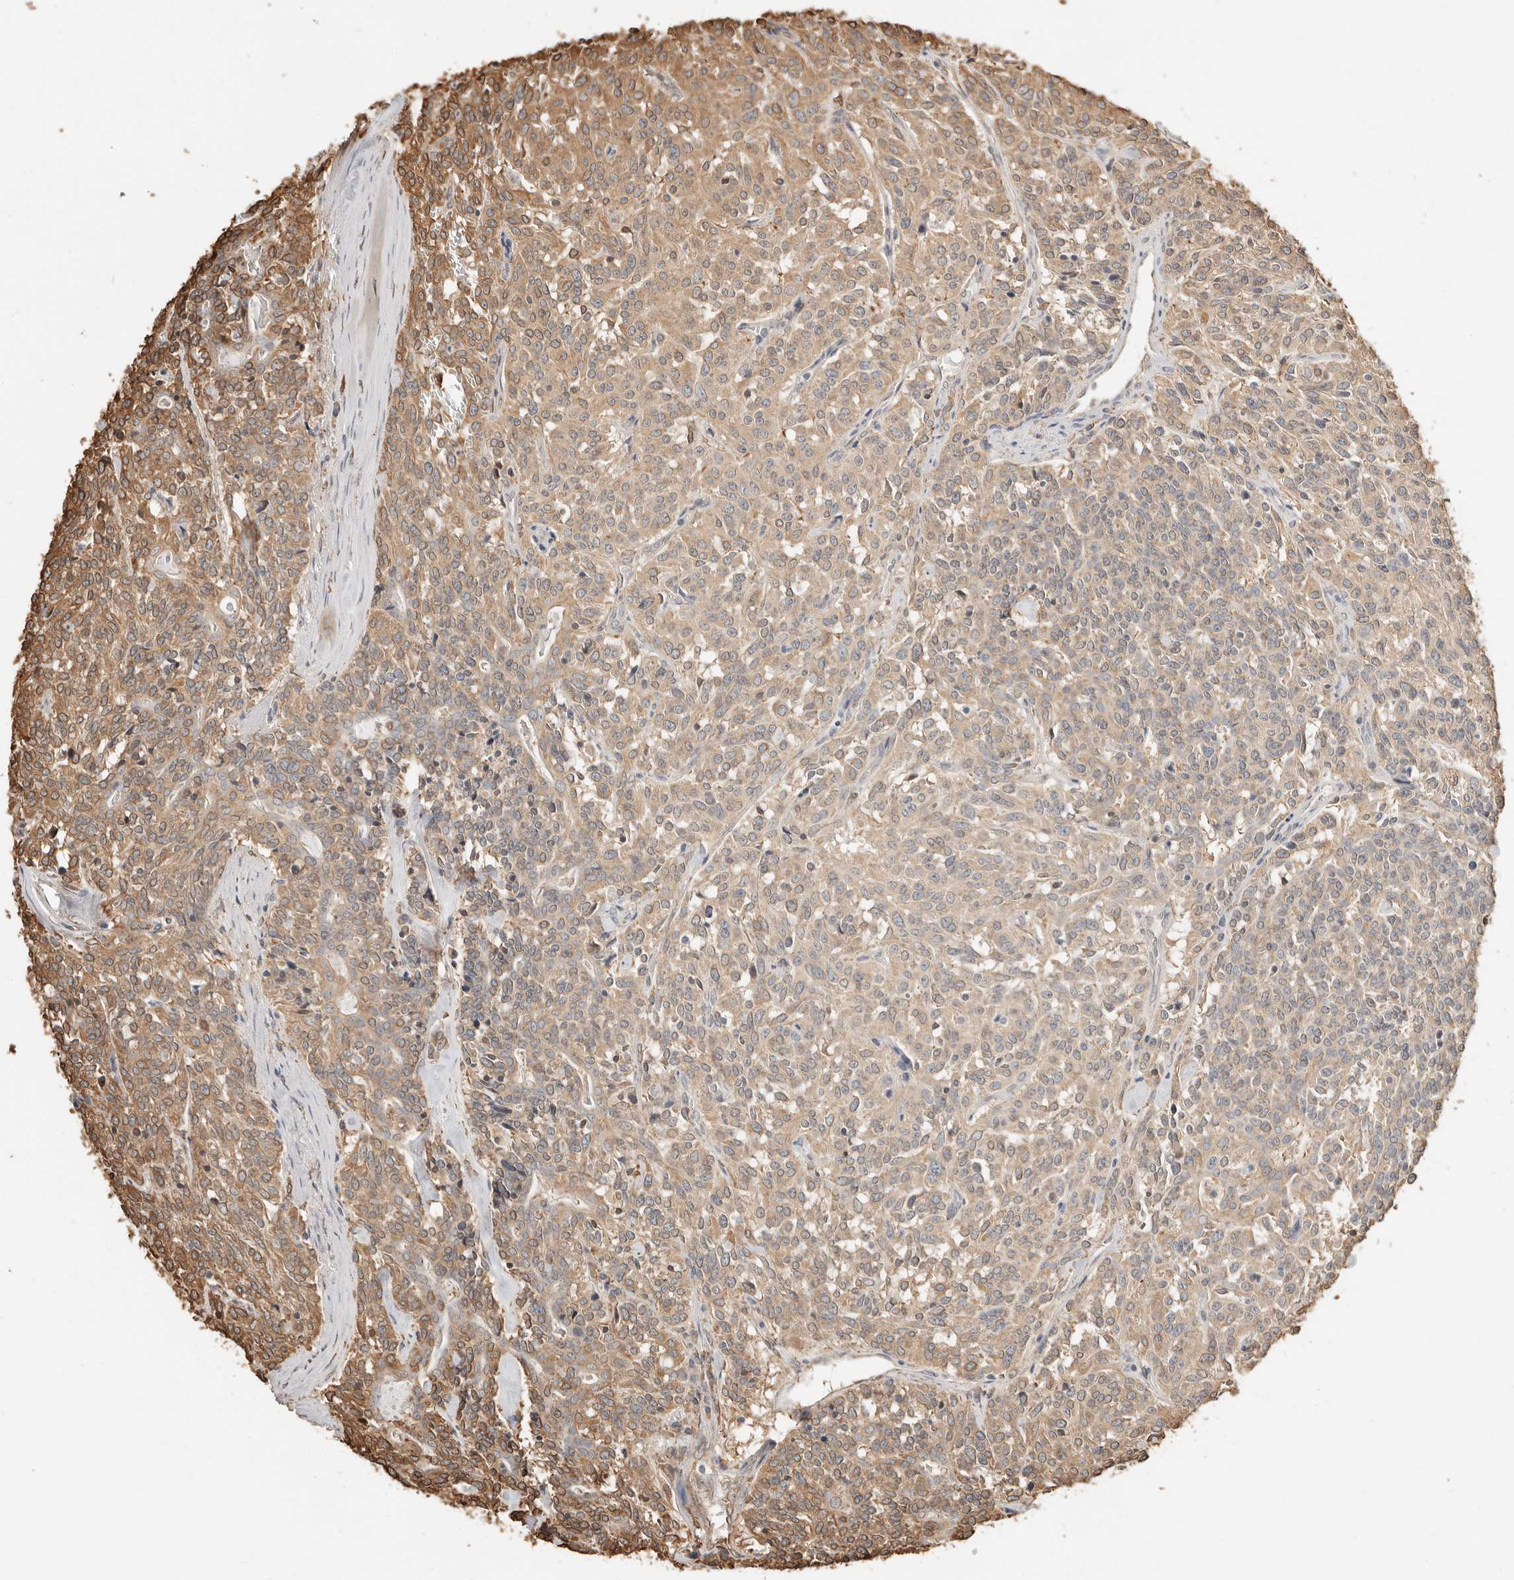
{"staining": {"intensity": "moderate", "quantity": ">75%", "location": "cytoplasmic/membranous"}, "tissue": "carcinoid", "cell_type": "Tumor cells", "image_type": "cancer", "snomed": [{"axis": "morphology", "description": "Carcinoid, malignant, NOS"}, {"axis": "topography", "description": "Lung"}], "caption": "Immunohistochemistry histopathology image of human malignant carcinoid stained for a protein (brown), which demonstrates medium levels of moderate cytoplasmic/membranous staining in about >75% of tumor cells.", "gene": "ARHGEF10L", "patient": {"sex": "female", "age": 46}}